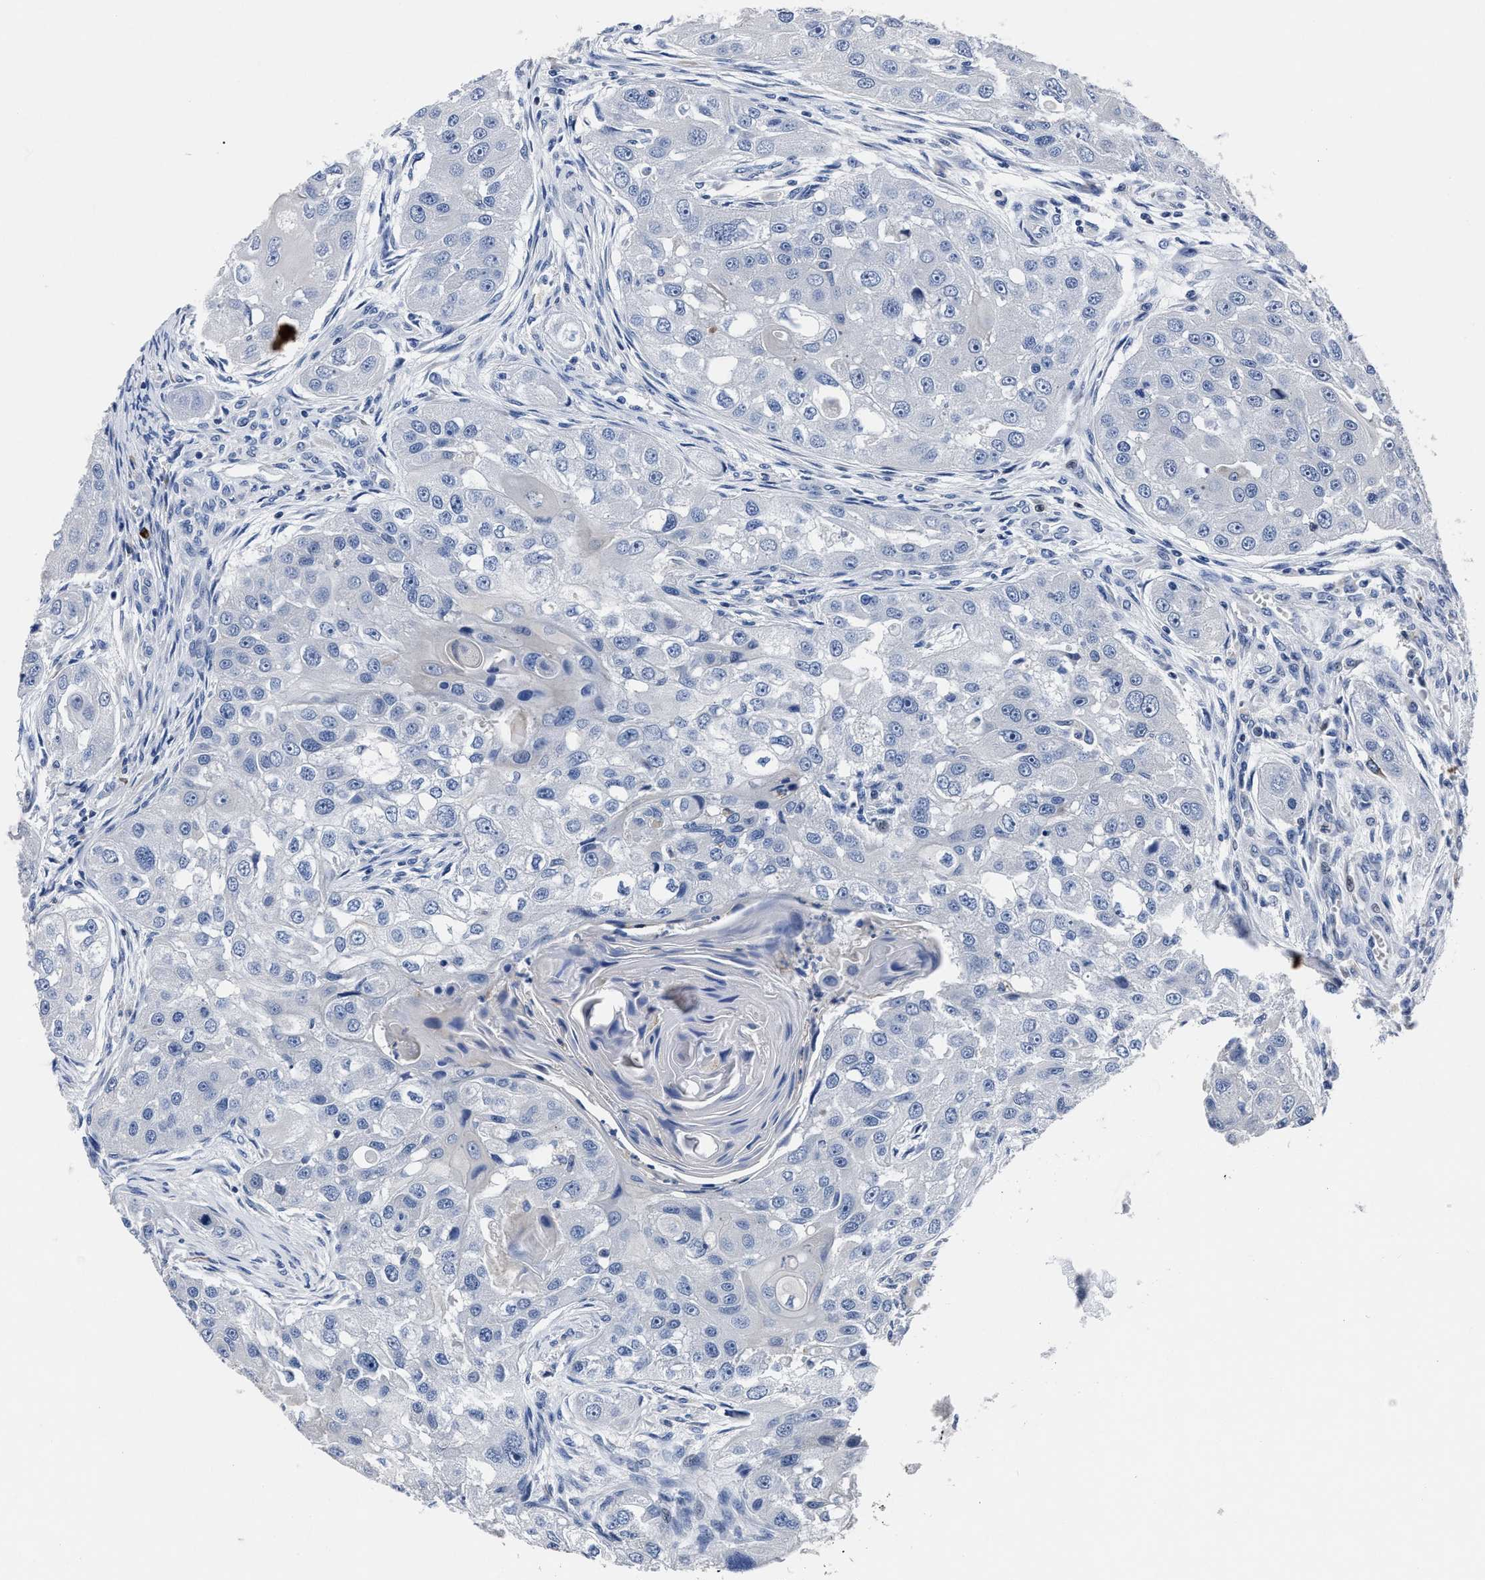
{"staining": {"intensity": "negative", "quantity": "none", "location": "none"}, "tissue": "head and neck cancer", "cell_type": "Tumor cells", "image_type": "cancer", "snomed": [{"axis": "morphology", "description": "Normal tissue, NOS"}, {"axis": "morphology", "description": "Squamous cell carcinoma, NOS"}, {"axis": "topography", "description": "Skeletal muscle"}, {"axis": "topography", "description": "Head-Neck"}], "caption": "High magnification brightfield microscopy of head and neck cancer (squamous cell carcinoma) stained with DAB (brown) and counterstained with hematoxylin (blue): tumor cells show no significant expression. (Immunohistochemistry (ihc), brightfield microscopy, high magnification).", "gene": "OR10G3", "patient": {"sex": "male", "age": 51}}